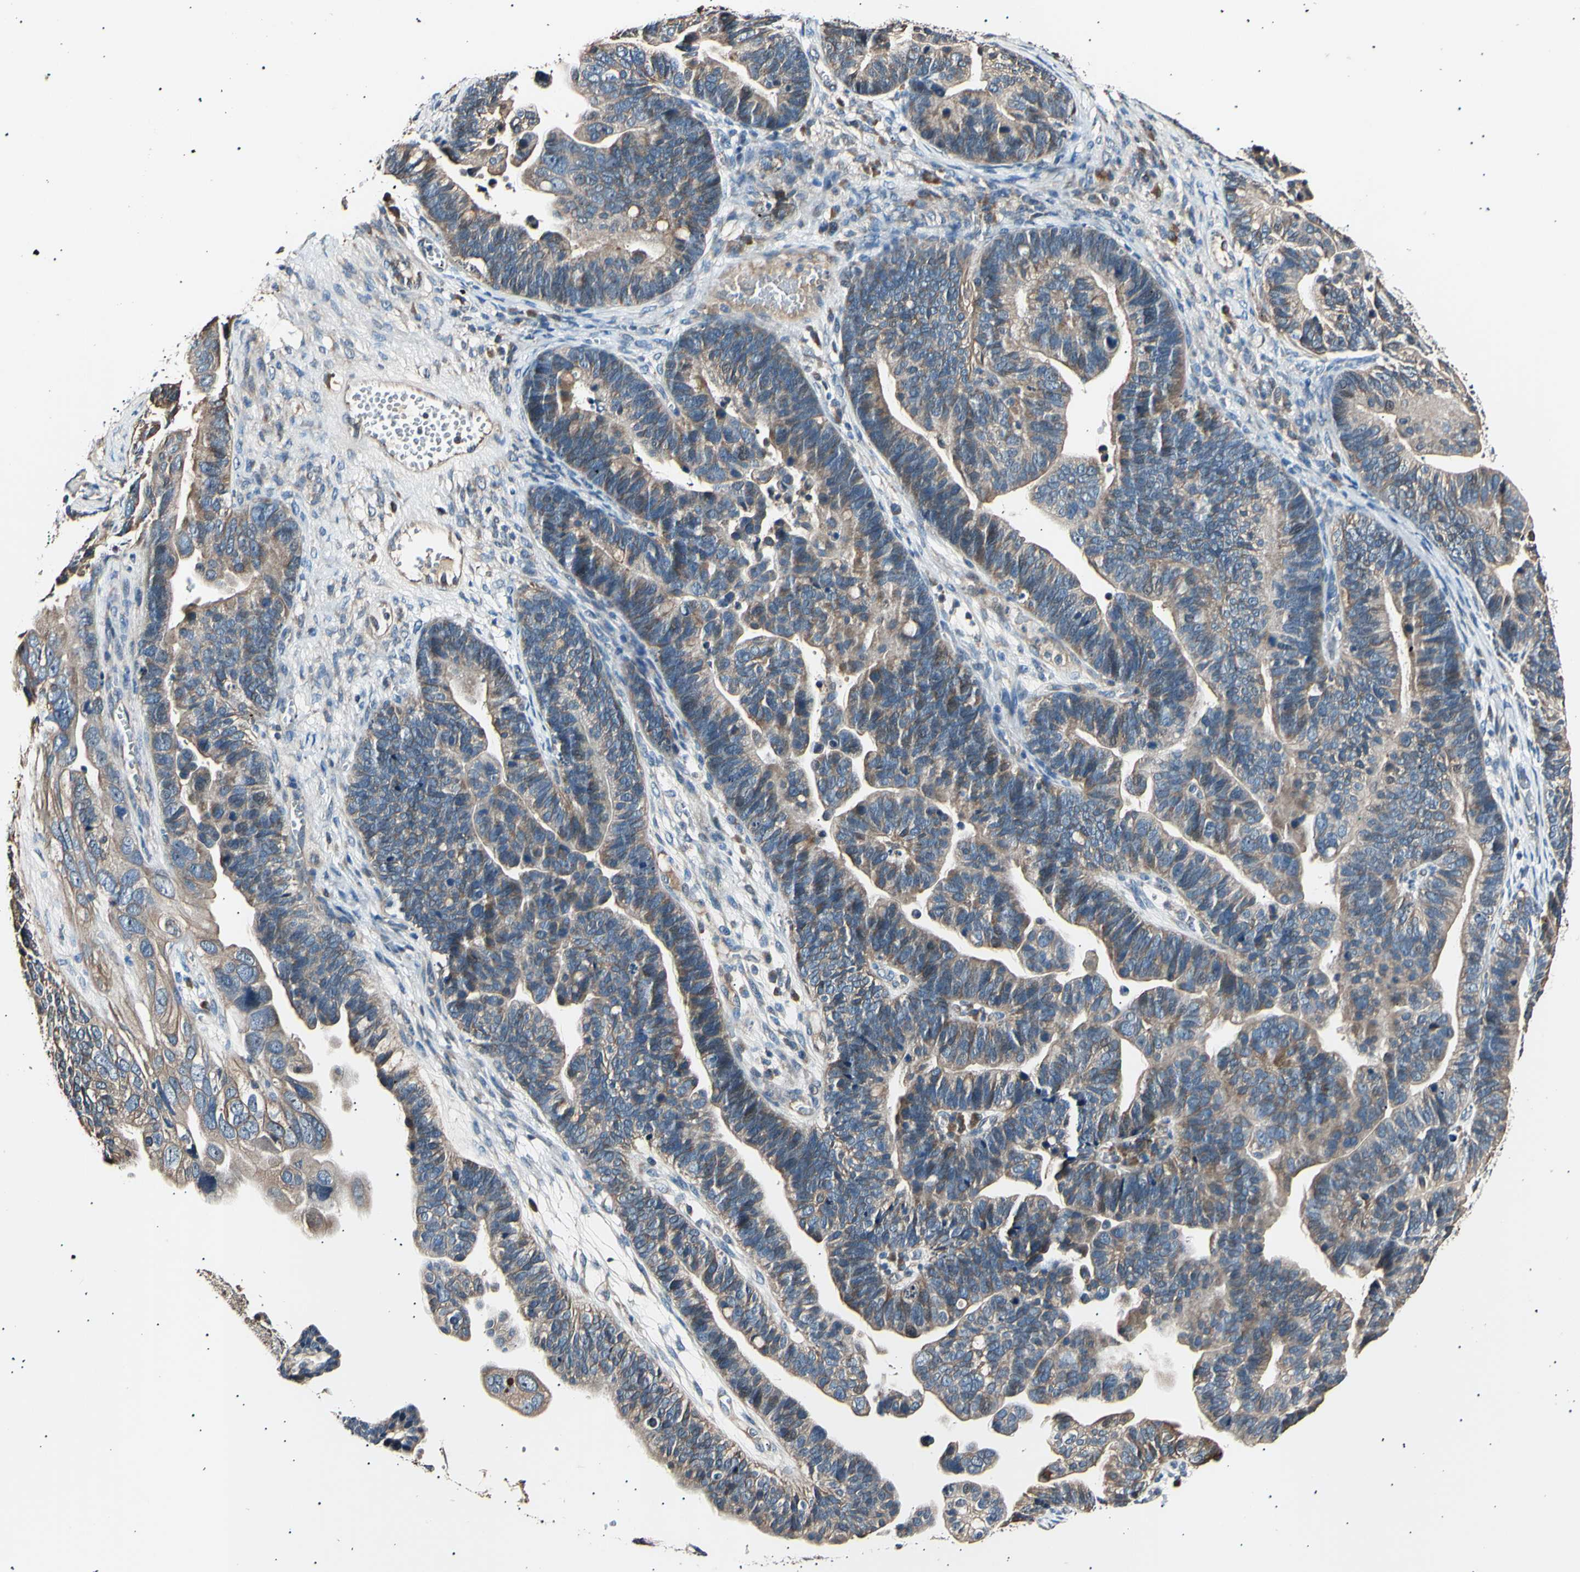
{"staining": {"intensity": "moderate", "quantity": ">75%", "location": "cytoplasmic/membranous"}, "tissue": "ovarian cancer", "cell_type": "Tumor cells", "image_type": "cancer", "snomed": [{"axis": "morphology", "description": "Cystadenocarcinoma, serous, NOS"}, {"axis": "topography", "description": "Ovary"}], "caption": "Immunohistochemical staining of serous cystadenocarcinoma (ovarian) reveals medium levels of moderate cytoplasmic/membranous protein staining in approximately >75% of tumor cells.", "gene": "ITGA6", "patient": {"sex": "female", "age": 56}}